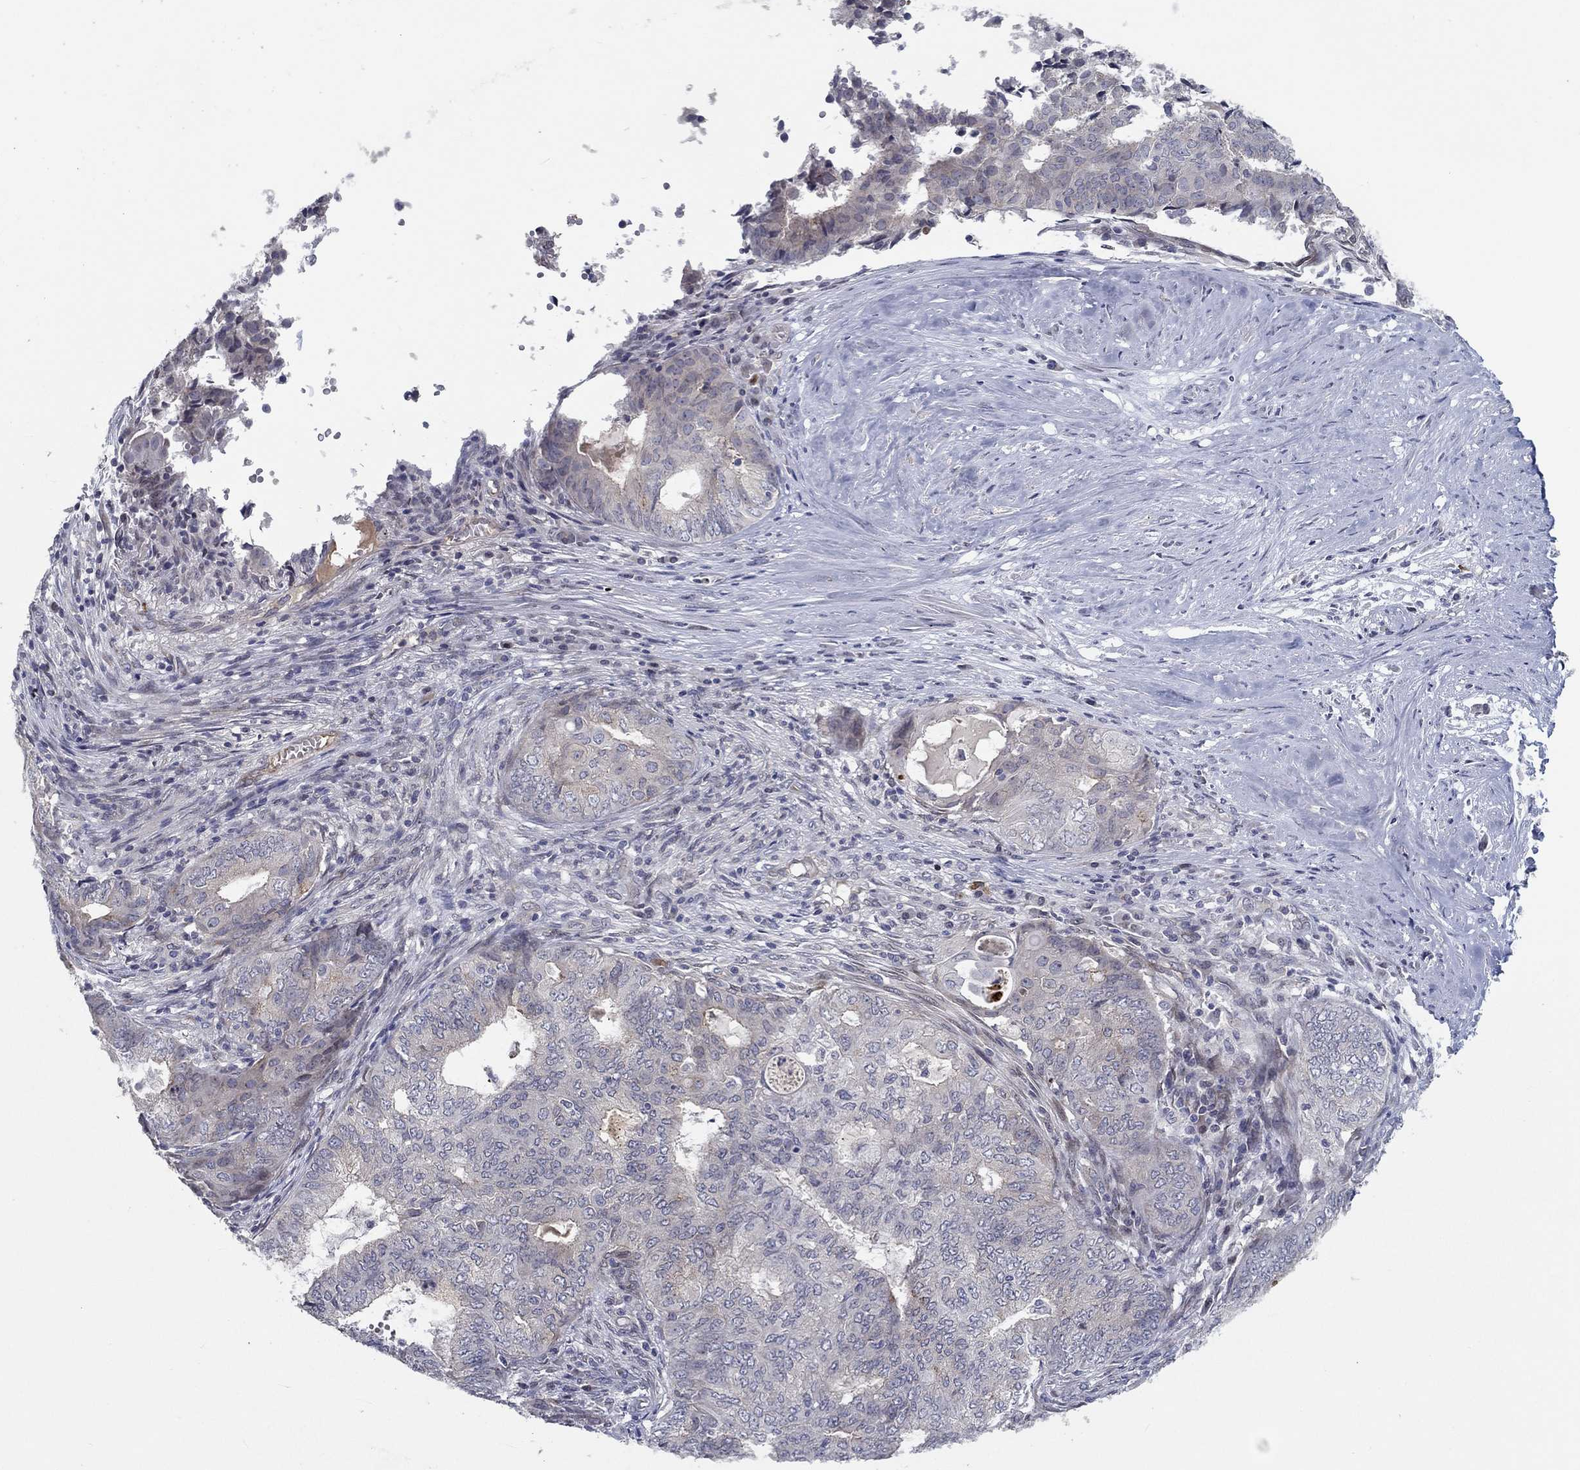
{"staining": {"intensity": "negative", "quantity": "none", "location": "none"}, "tissue": "endometrial cancer", "cell_type": "Tumor cells", "image_type": "cancer", "snomed": [{"axis": "morphology", "description": "Adenocarcinoma, NOS"}, {"axis": "topography", "description": "Endometrium"}], "caption": "DAB (3,3'-diaminobenzidine) immunohistochemical staining of human adenocarcinoma (endometrial) exhibits no significant staining in tumor cells.", "gene": "CETN3", "patient": {"sex": "female", "age": 62}}